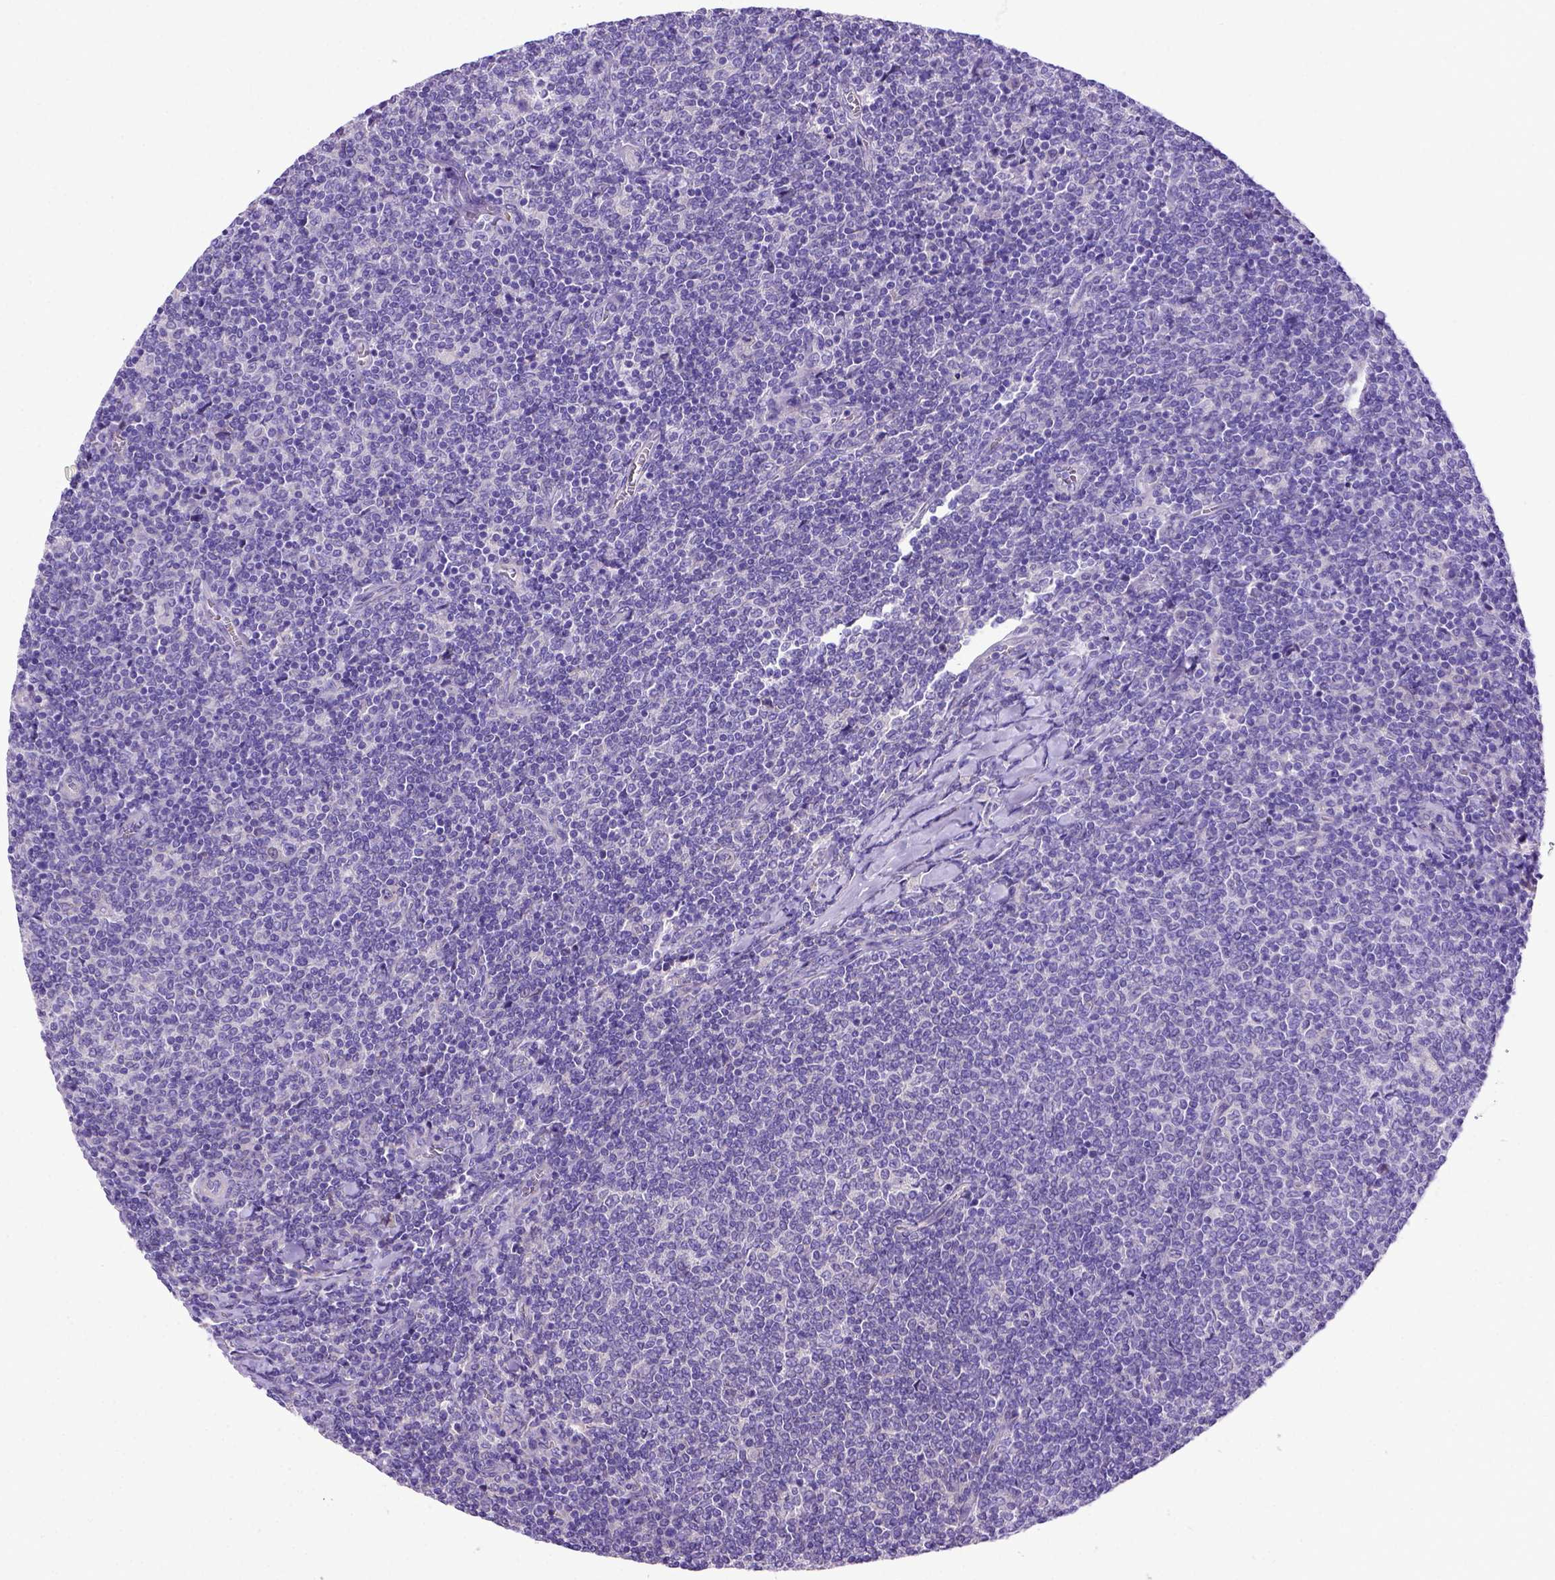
{"staining": {"intensity": "negative", "quantity": "none", "location": "none"}, "tissue": "lymphoma", "cell_type": "Tumor cells", "image_type": "cancer", "snomed": [{"axis": "morphology", "description": "Malignant lymphoma, non-Hodgkin's type, Low grade"}, {"axis": "topography", "description": "Lymph node"}], "caption": "This is an immunohistochemistry (IHC) image of malignant lymphoma, non-Hodgkin's type (low-grade). There is no staining in tumor cells.", "gene": "ADAM12", "patient": {"sex": "male", "age": 52}}